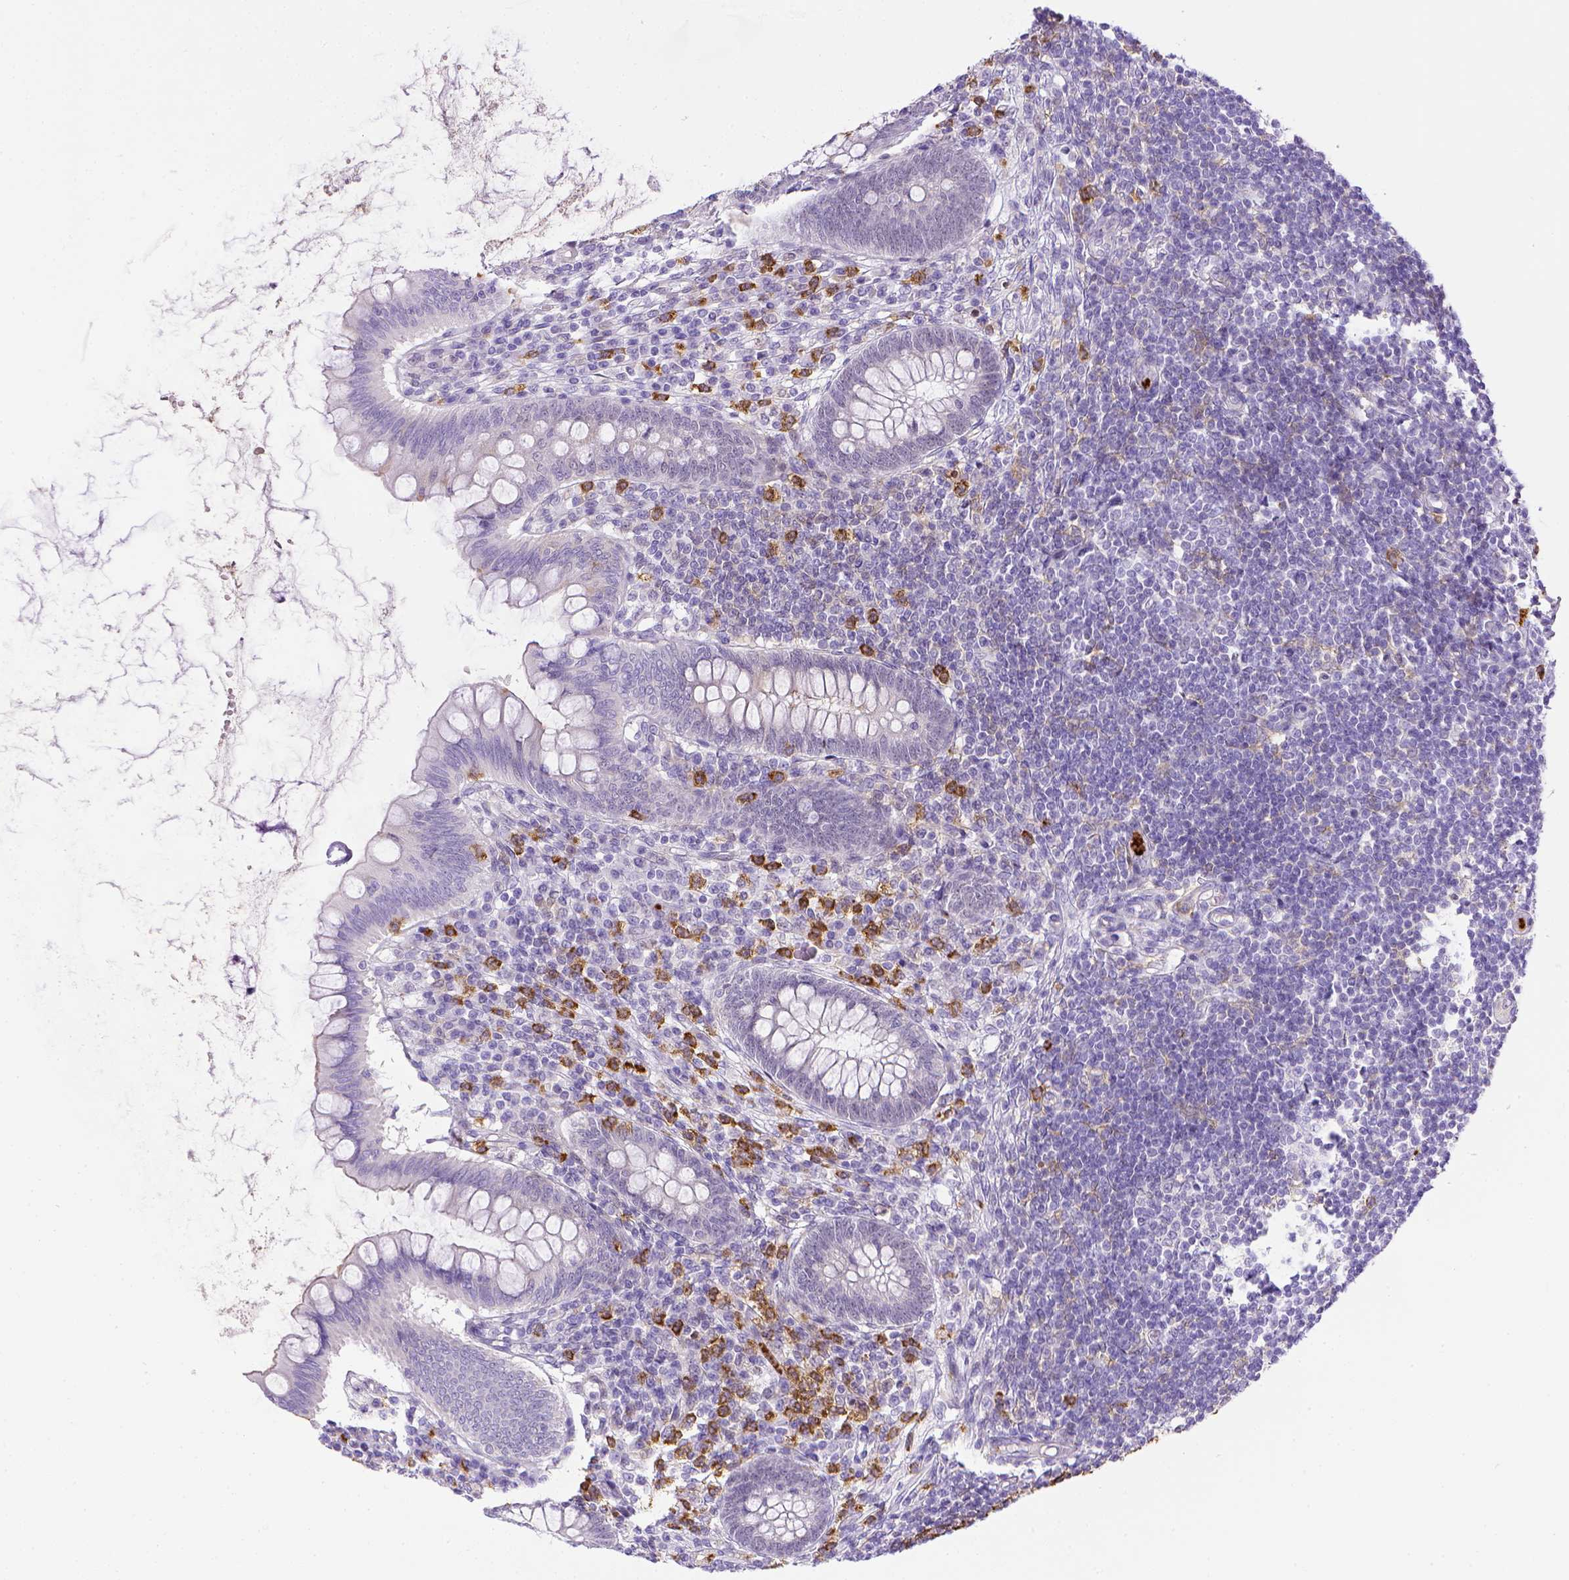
{"staining": {"intensity": "negative", "quantity": "none", "location": "none"}, "tissue": "appendix", "cell_type": "Glandular cells", "image_type": "normal", "snomed": [{"axis": "morphology", "description": "Normal tissue, NOS"}, {"axis": "topography", "description": "Appendix"}], "caption": "Histopathology image shows no significant protein staining in glandular cells of normal appendix. Brightfield microscopy of immunohistochemistry (IHC) stained with DAB (brown) and hematoxylin (blue), captured at high magnification.", "gene": "ITGAM", "patient": {"sex": "female", "age": 57}}